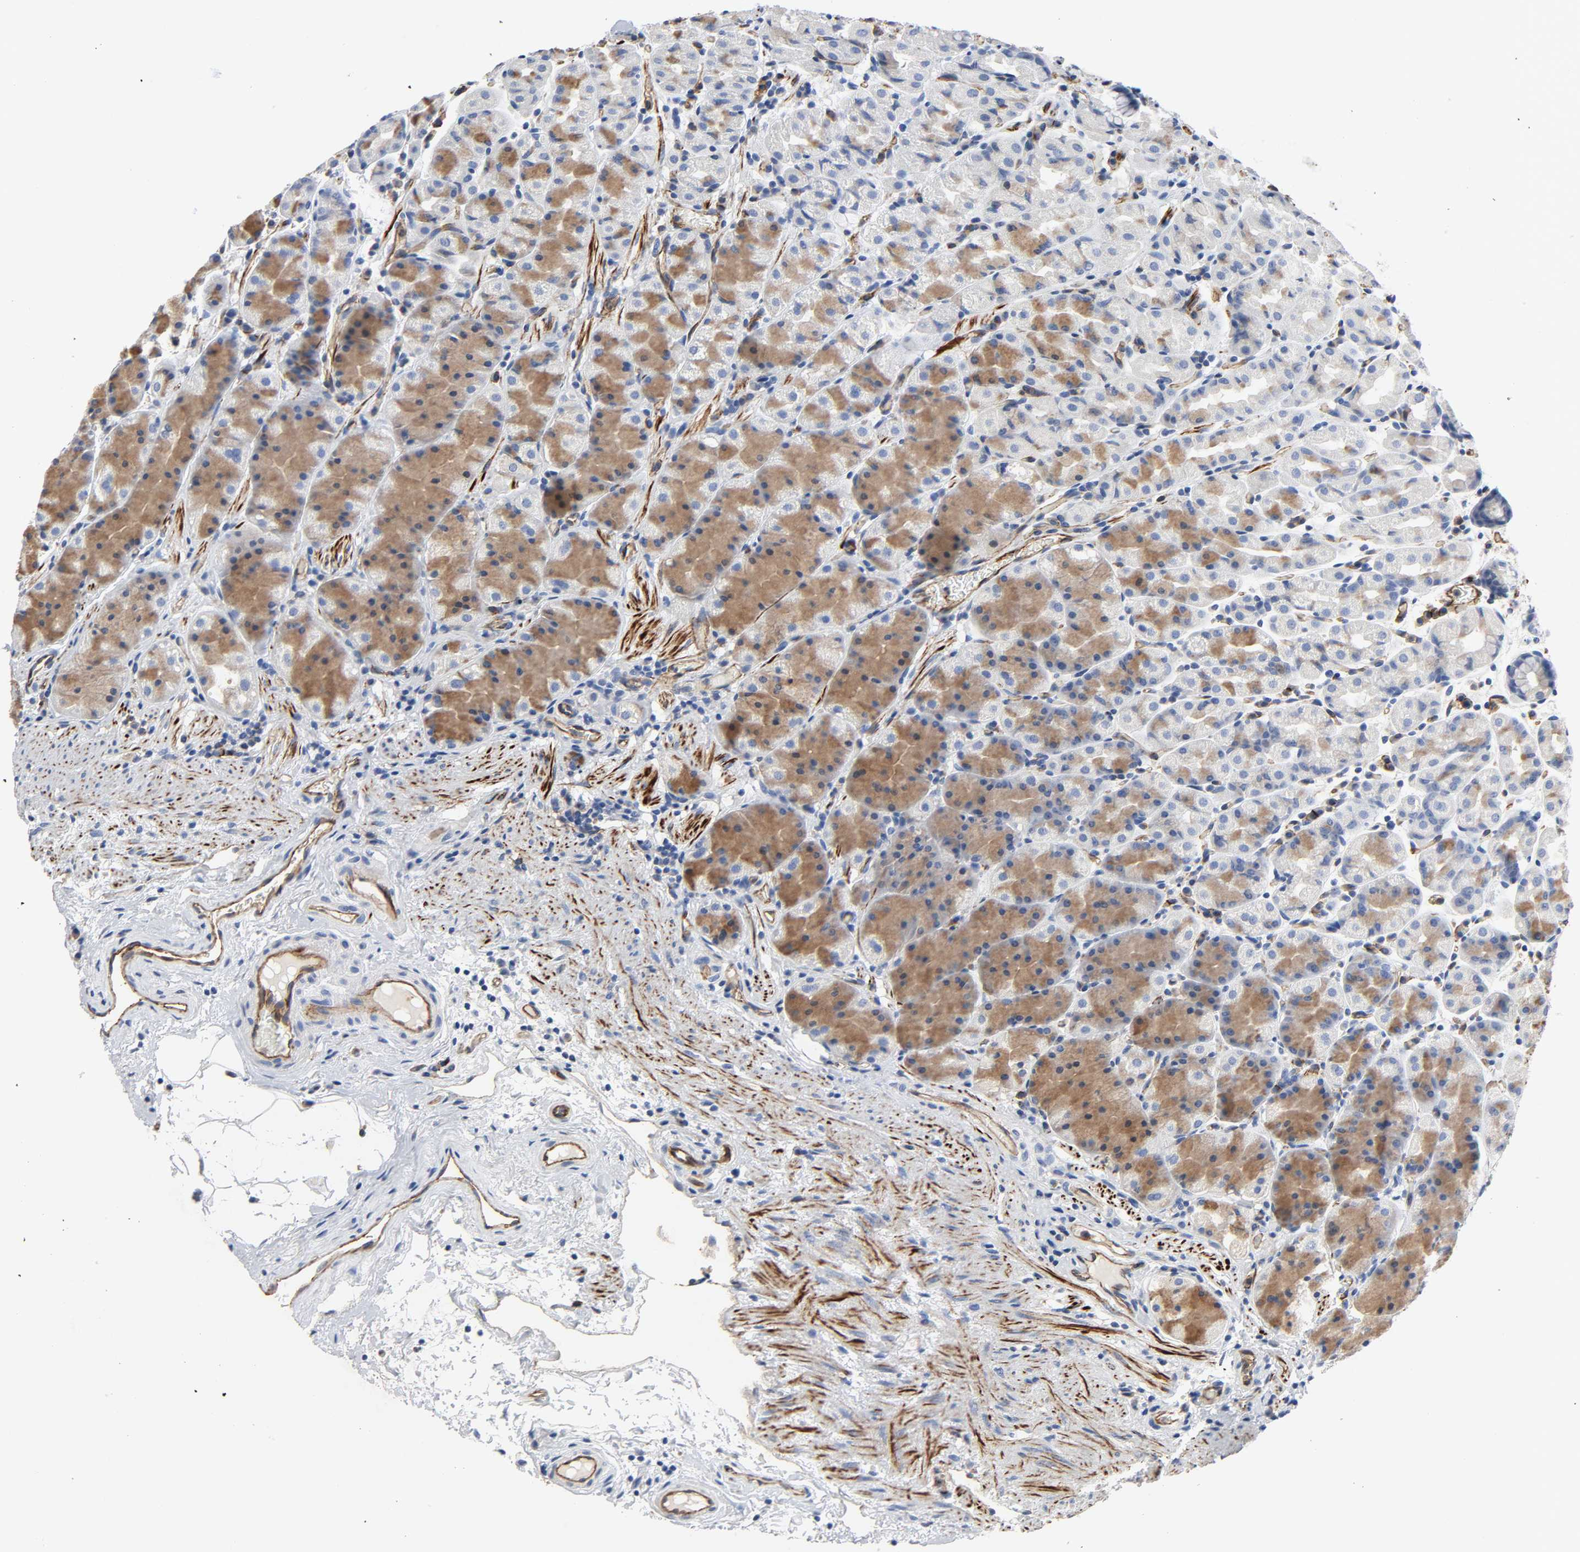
{"staining": {"intensity": "moderate", "quantity": "25%-75%", "location": "cytoplasmic/membranous"}, "tissue": "stomach", "cell_type": "Glandular cells", "image_type": "normal", "snomed": [{"axis": "morphology", "description": "Normal tissue, NOS"}, {"axis": "topography", "description": "Stomach, lower"}], "caption": "A medium amount of moderate cytoplasmic/membranous positivity is seen in approximately 25%-75% of glandular cells in unremarkable stomach.", "gene": "PECAM1", "patient": {"sex": "male", "age": 56}}